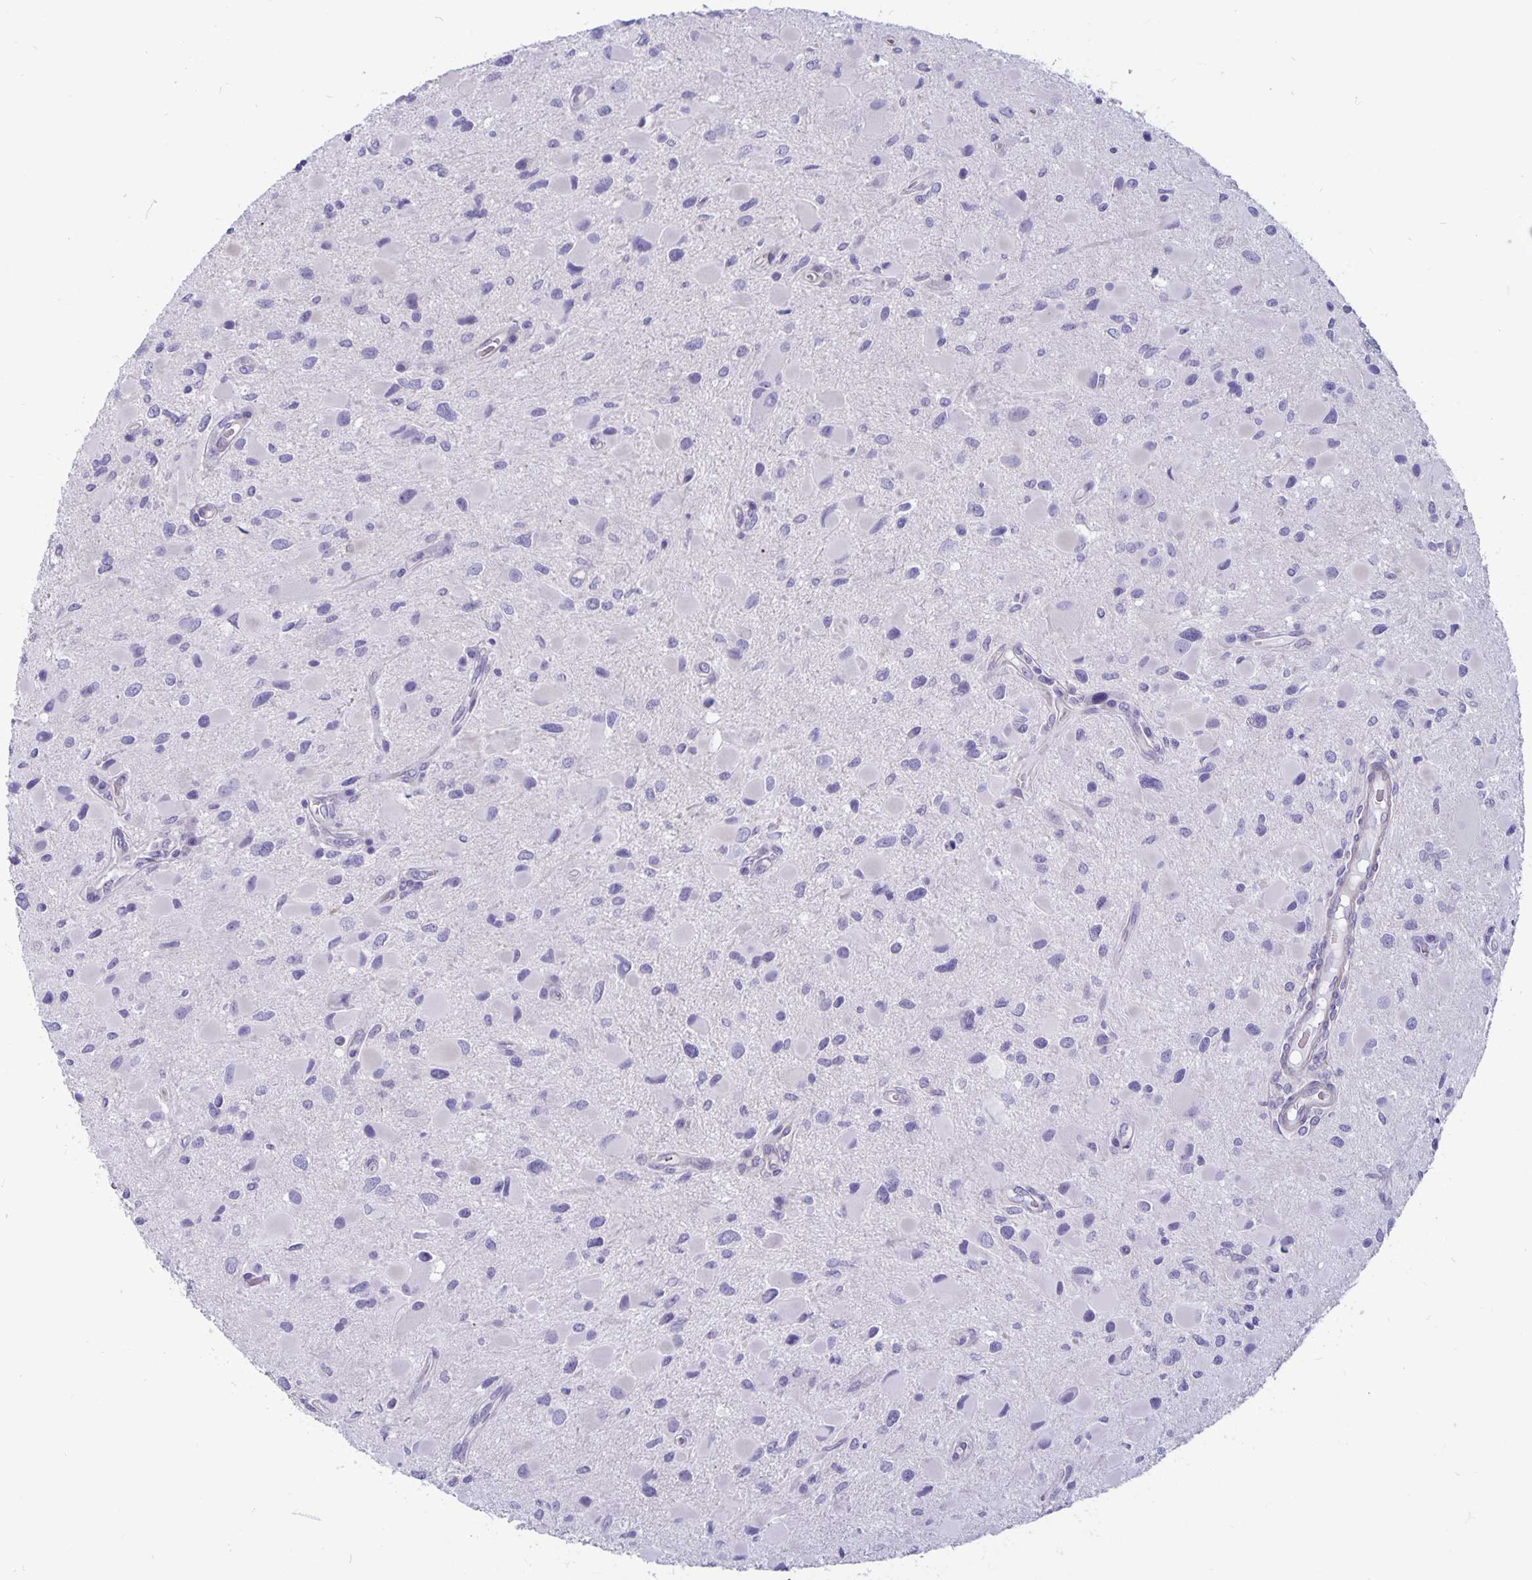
{"staining": {"intensity": "negative", "quantity": "none", "location": "none"}, "tissue": "glioma", "cell_type": "Tumor cells", "image_type": "cancer", "snomed": [{"axis": "morphology", "description": "Glioma, malignant, Low grade"}, {"axis": "topography", "description": "Brain"}], "caption": "Immunohistochemistry (IHC) histopathology image of glioma stained for a protein (brown), which shows no positivity in tumor cells.", "gene": "PLCB3", "patient": {"sex": "female", "age": 32}}